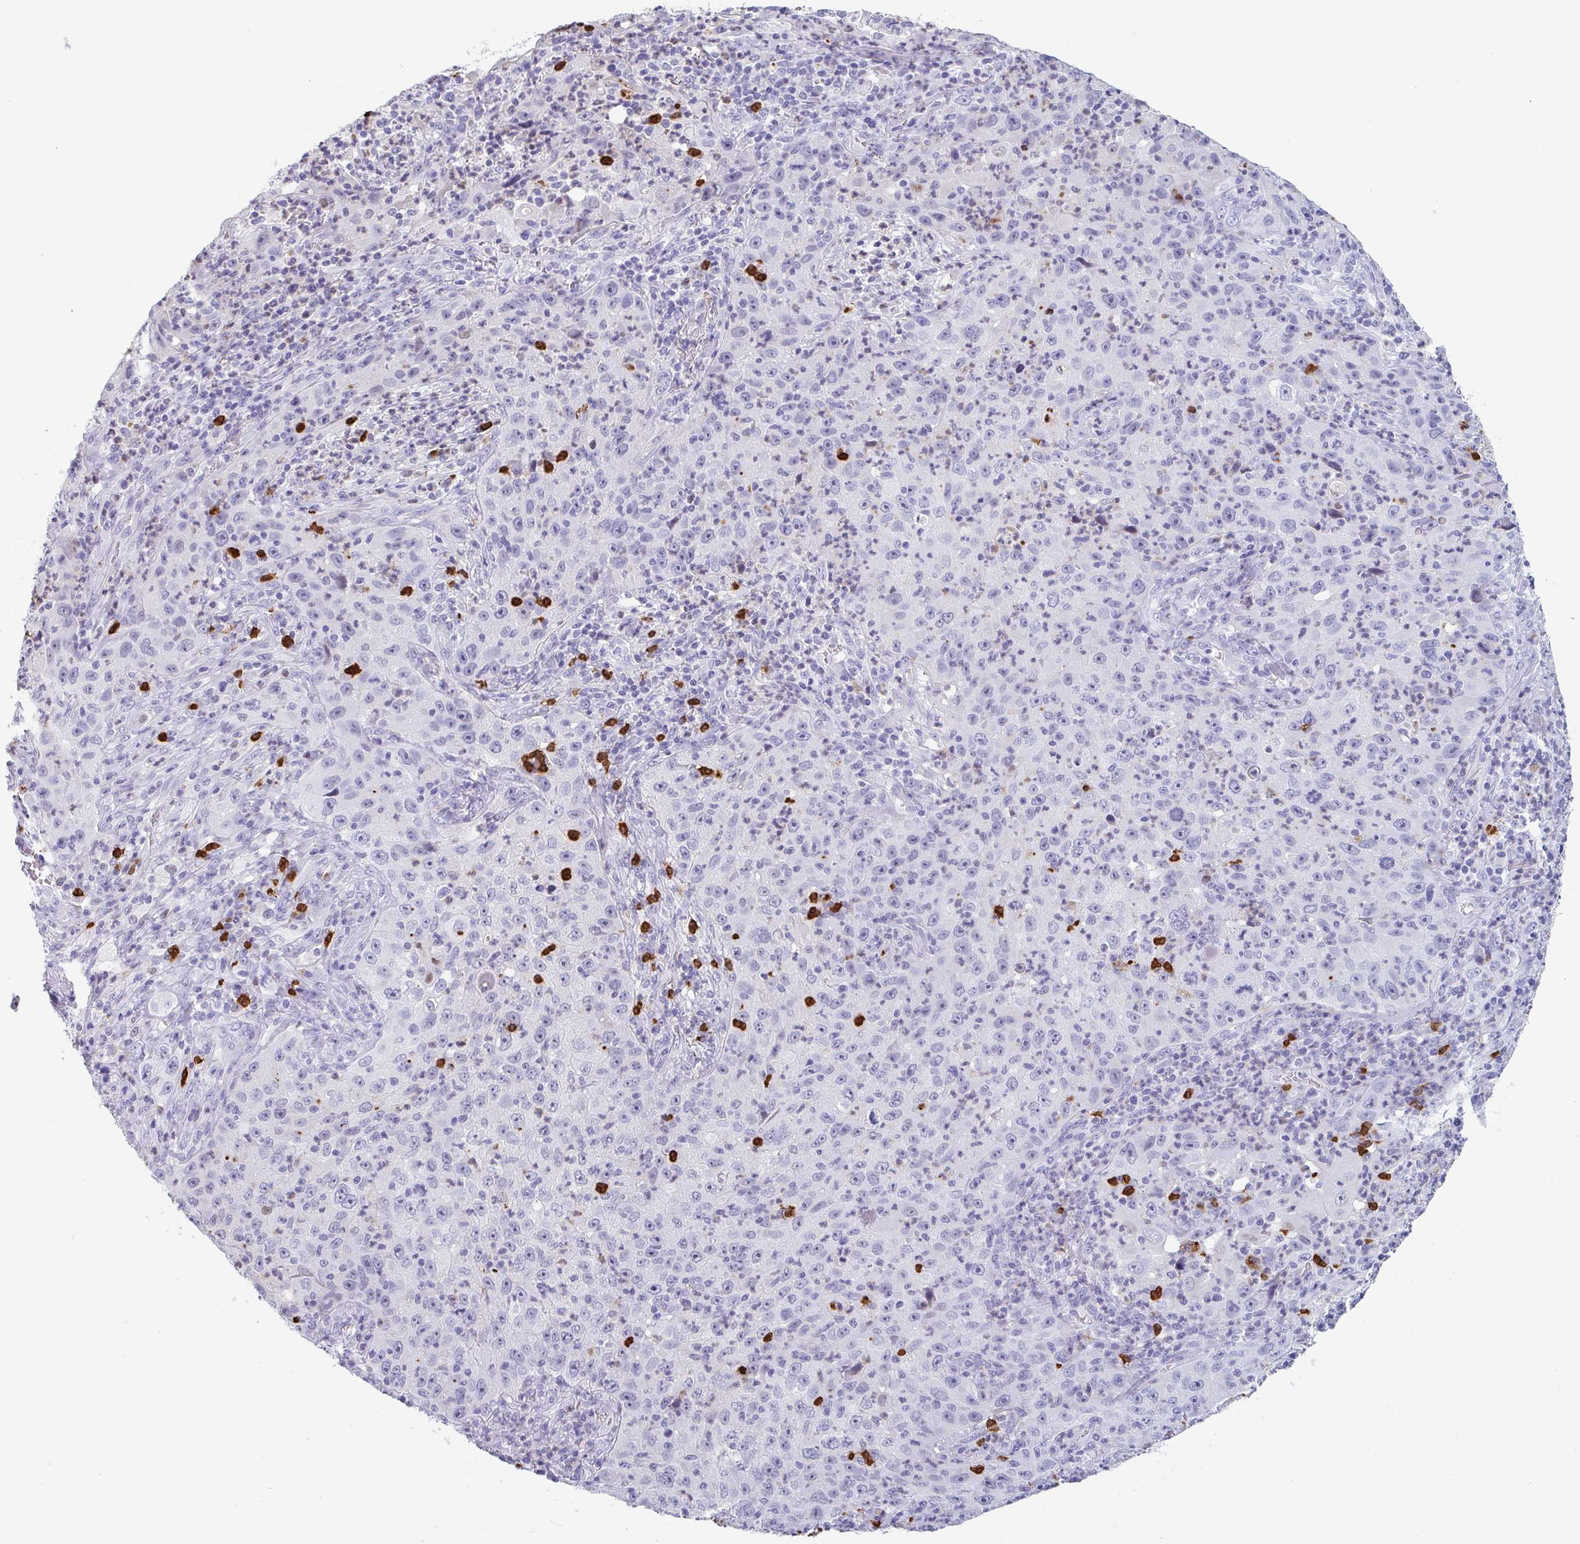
{"staining": {"intensity": "negative", "quantity": "none", "location": "none"}, "tissue": "lung cancer", "cell_type": "Tumor cells", "image_type": "cancer", "snomed": [{"axis": "morphology", "description": "Squamous cell carcinoma, NOS"}, {"axis": "topography", "description": "Lung"}], "caption": "IHC of lung squamous cell carcinoma reveals no expression in tumor cells.", "gene": "RUBCN", "patient": {"sex": "male", "age": 71}}